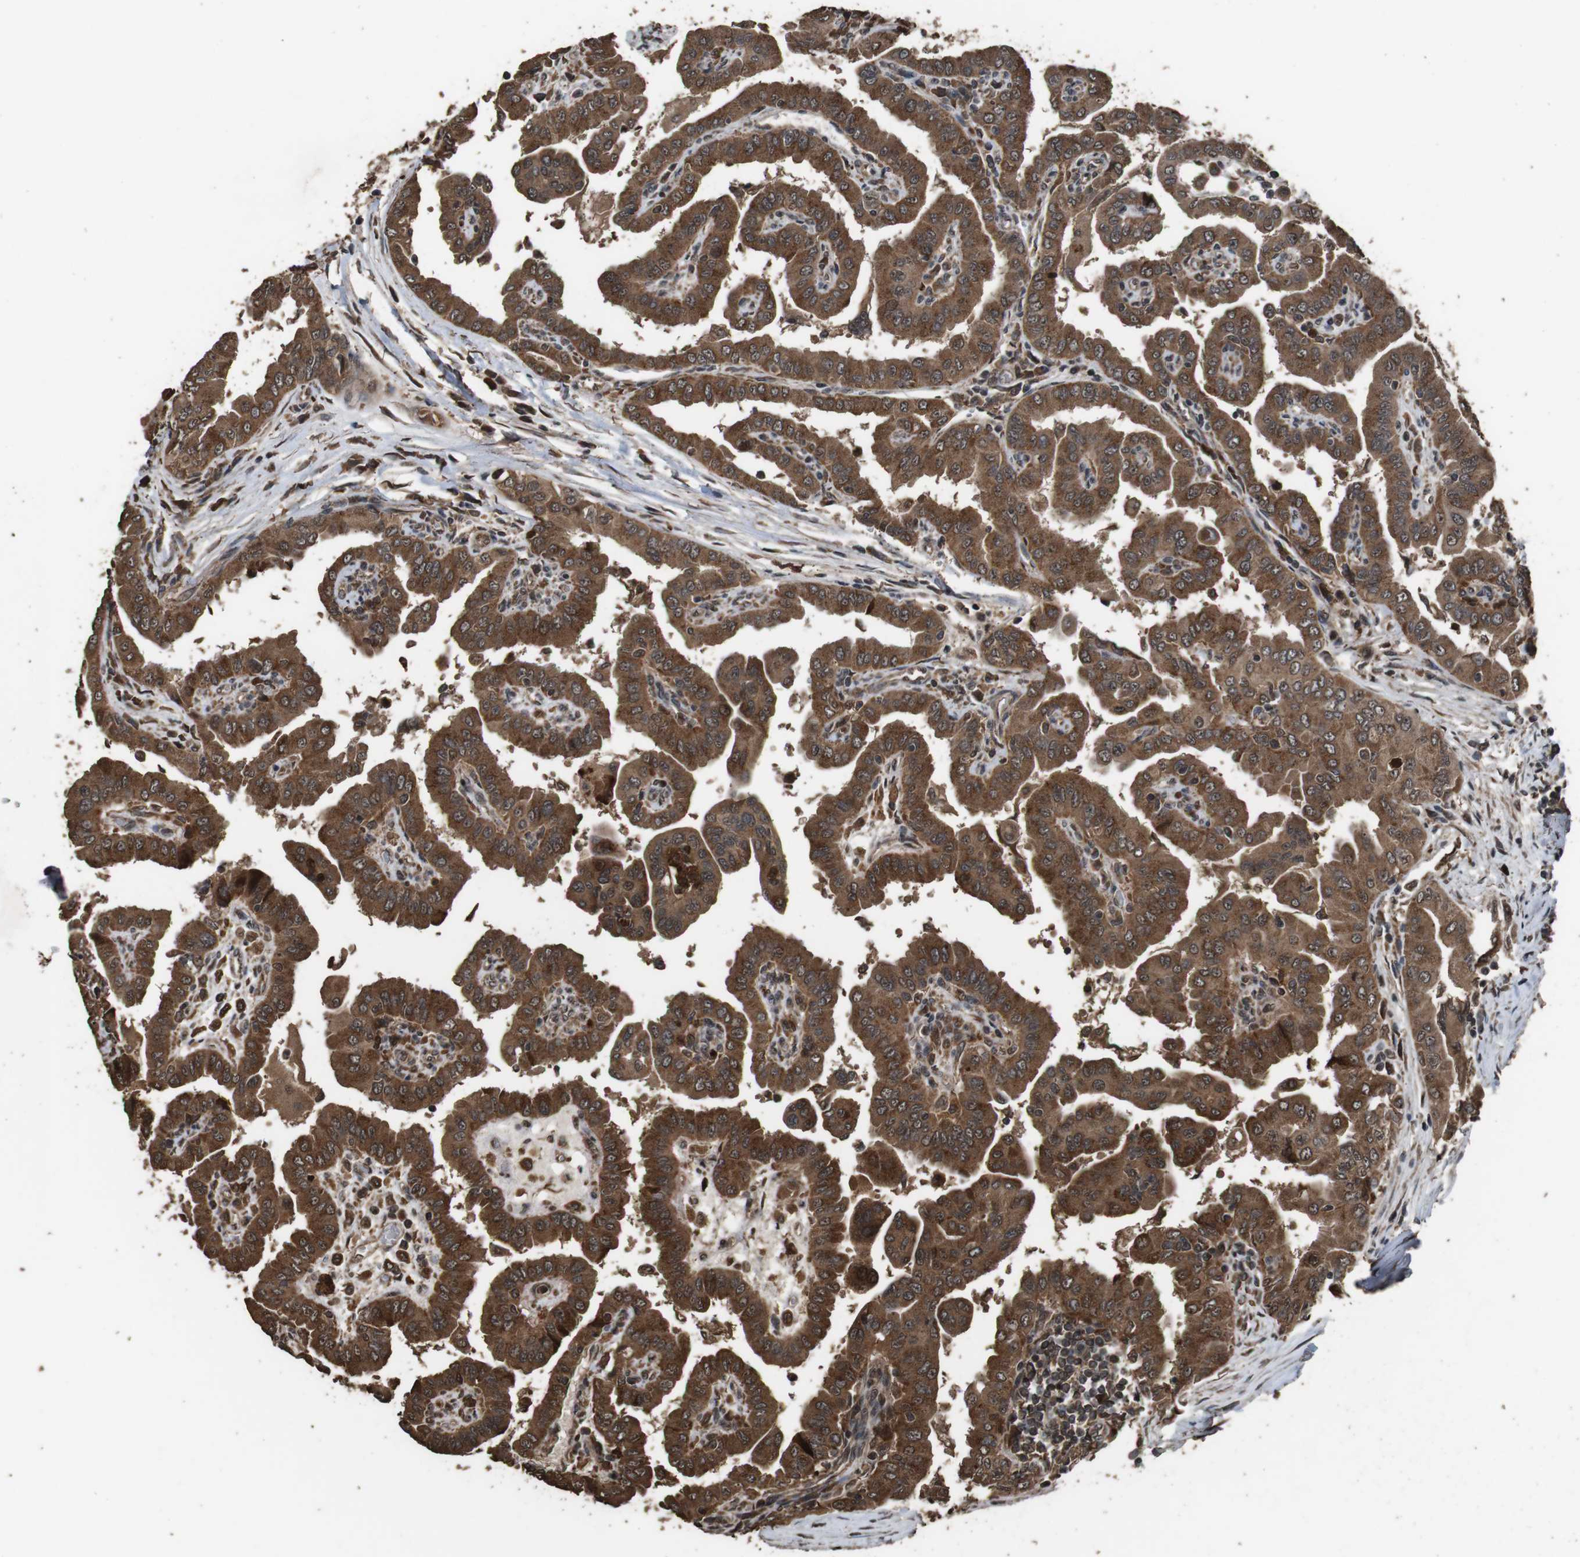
{"staining": {"intensity": "strong", "quantity": ">75%", "location": "cytoplasmic/membranous"}, "tissue": "thyroid cancer", "cell_type": "Tumor cells", "image_type": "cancer", "snomed": [{"axis": "morphology", "description": "Papillary adenocarcinoma, NOS"}, {"axis": "topography", "description": "Thyroid gland"}], "caption": "A high amount of strong cytoplasmic/membranous positivity is appreciated in approximately >75% of tumor cells in thyroid papillary adenocarcinoma tissue.", "gene": "RRAS2", "patient": {"sex": "male", "age": 33}}